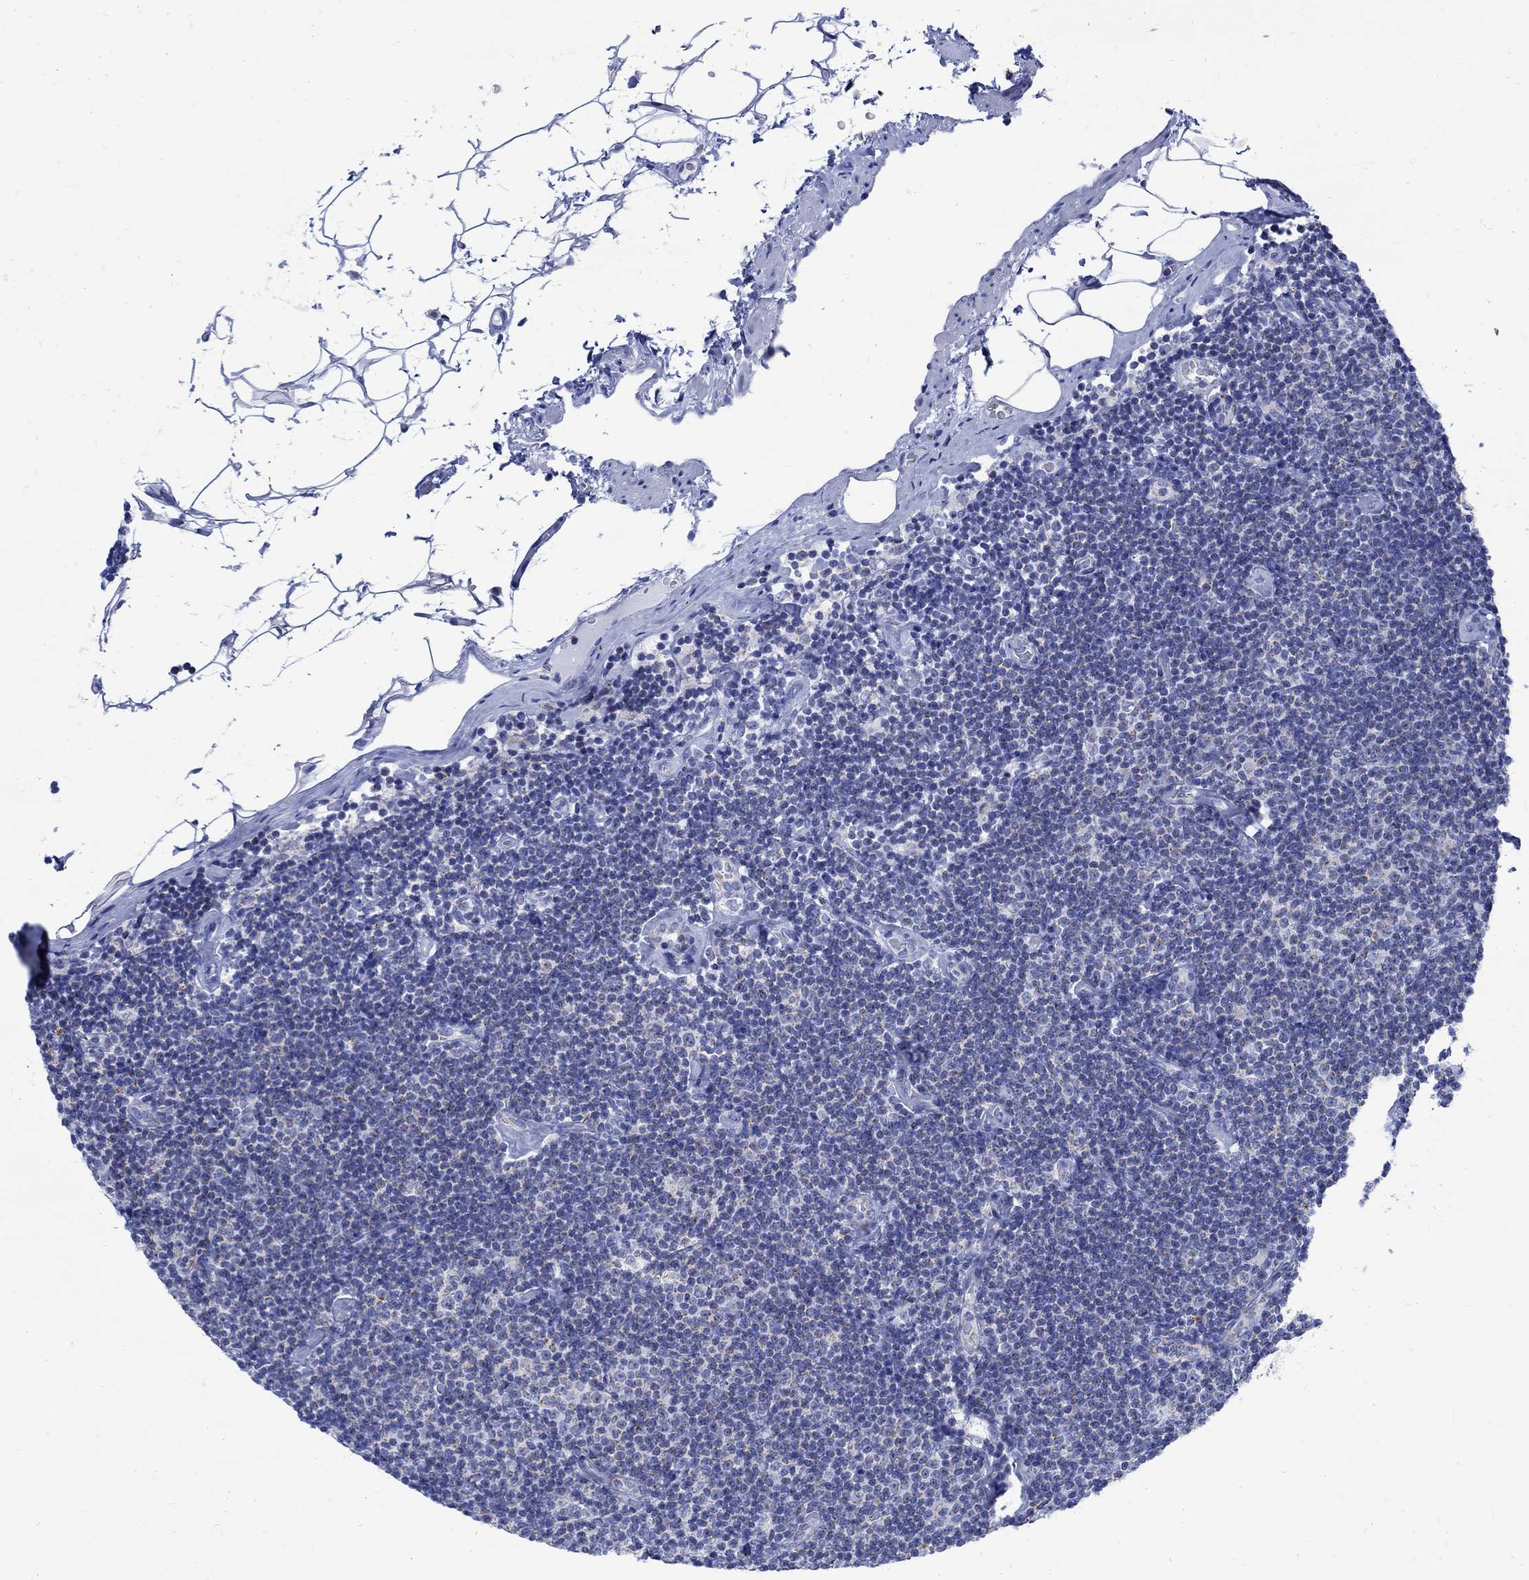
{"staining": {"intensity": "negative", "quantity": "none", "location": "none"}, "tissue": "lymphoma", "cell_type": "Tumor cells", "image_type": "cancer", "snomed": [{"axis": "morphology", "description": "Malignant lymphoma, non-Hodgkin's type, Low grade"}, {"axis": "topography", "description": "Lymph node"}], "caption": "Human lymphoma stained for a protein using IHC displays no positivity in tumor cells.", "gene": "CPLX2", "patient": {"sex": "male", "age": 81}}